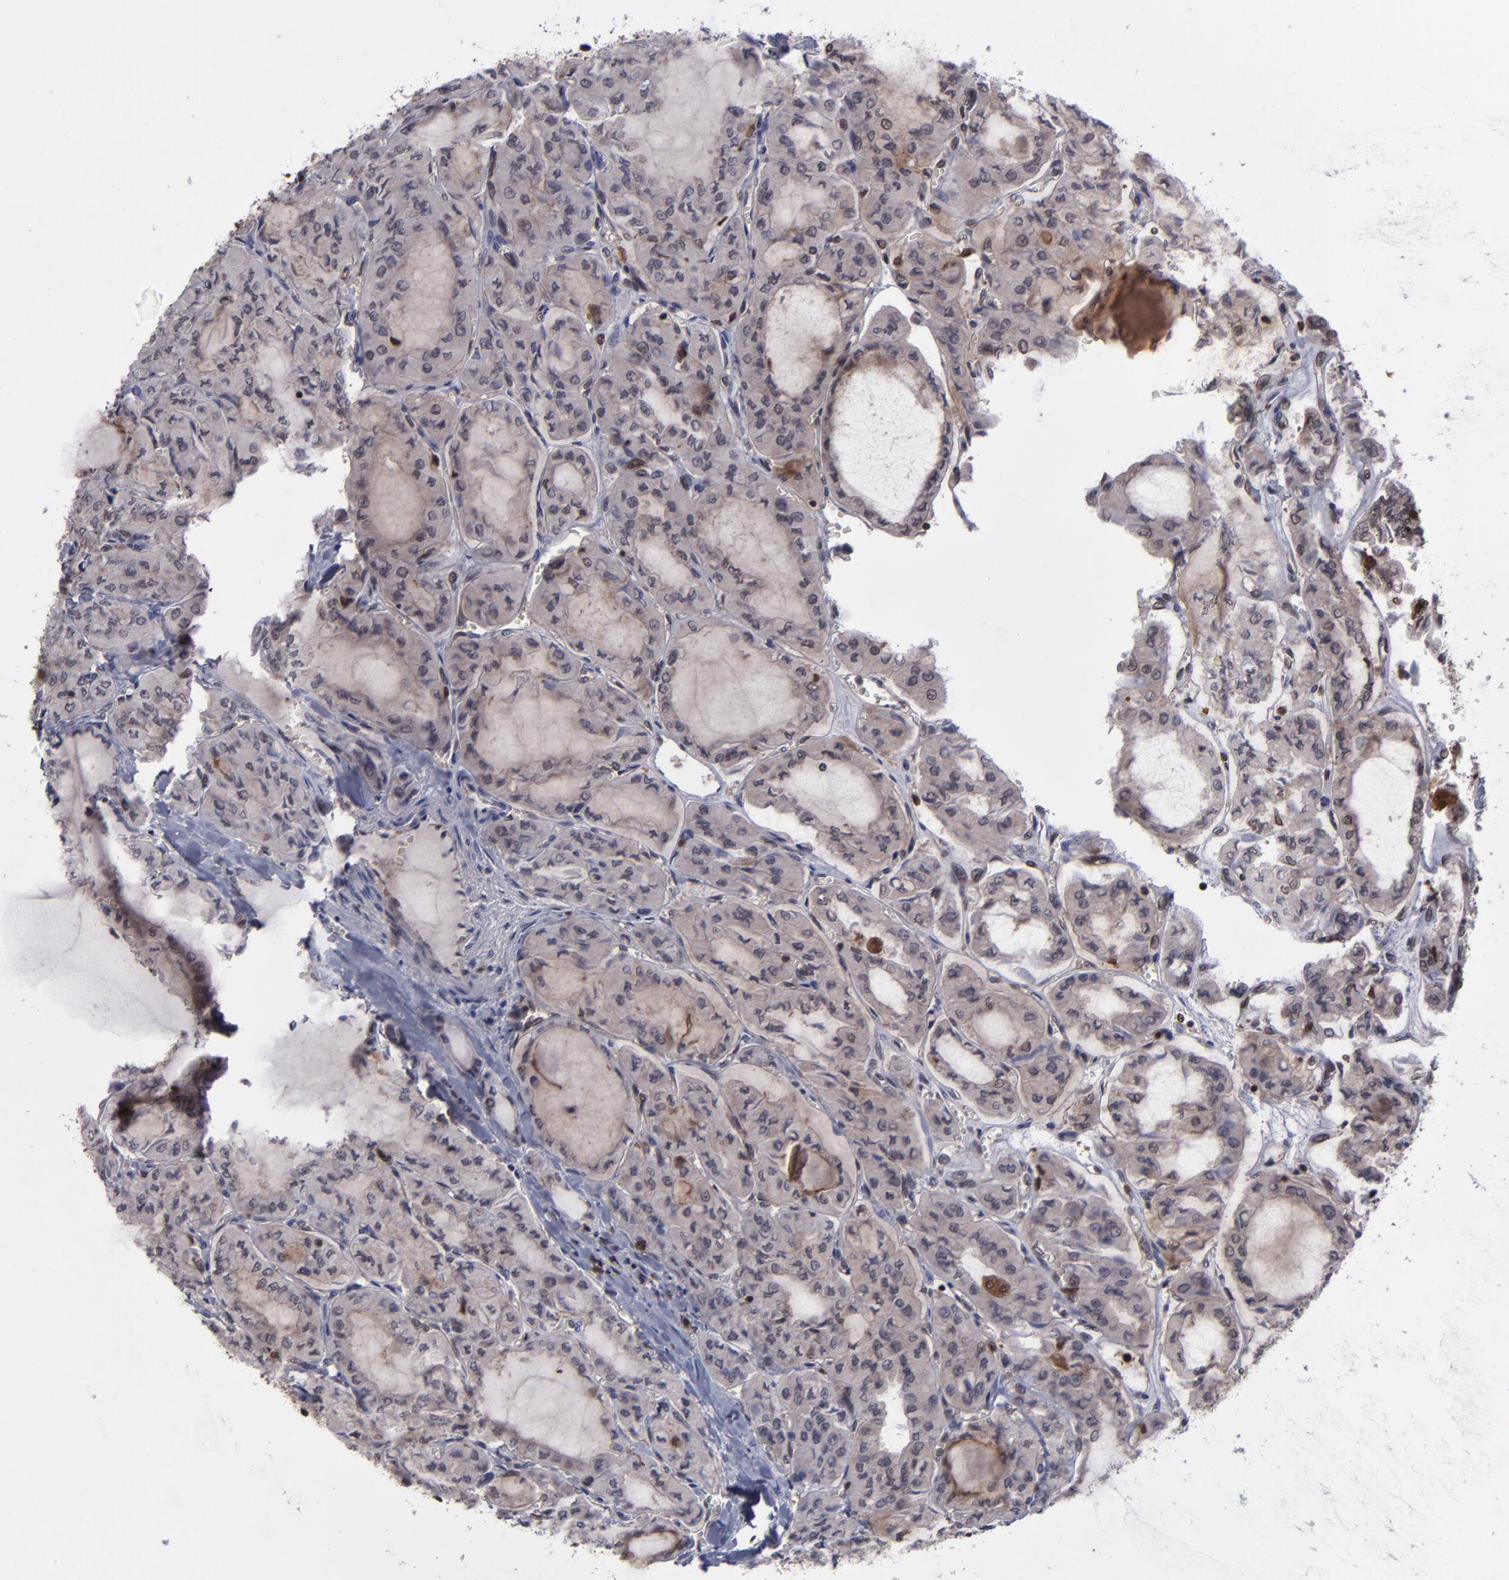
{"staining": {"intensity": "weak", "quantity": ">75%", "location": "cytoplasmic/membranous,nuclear"}, "tissue": "thyroid cancer", "cell_type": "Tumor cells", "image_type": "cancer", "snomed": [{"axis": "morphology", "description": "Papillary adenocarcinoma, NOS"}, {"axis": "topography", "description": "Thyroid gland"}], "caption": "Weak cytoplasmic/membranous and nuclear positivity for a protein is present in approximately >75% of tumor cells of thyroid papillary adenocarcinoma using IHC.", "gene": "GRB2", "patient": {"sex": "male", "age": 20}}